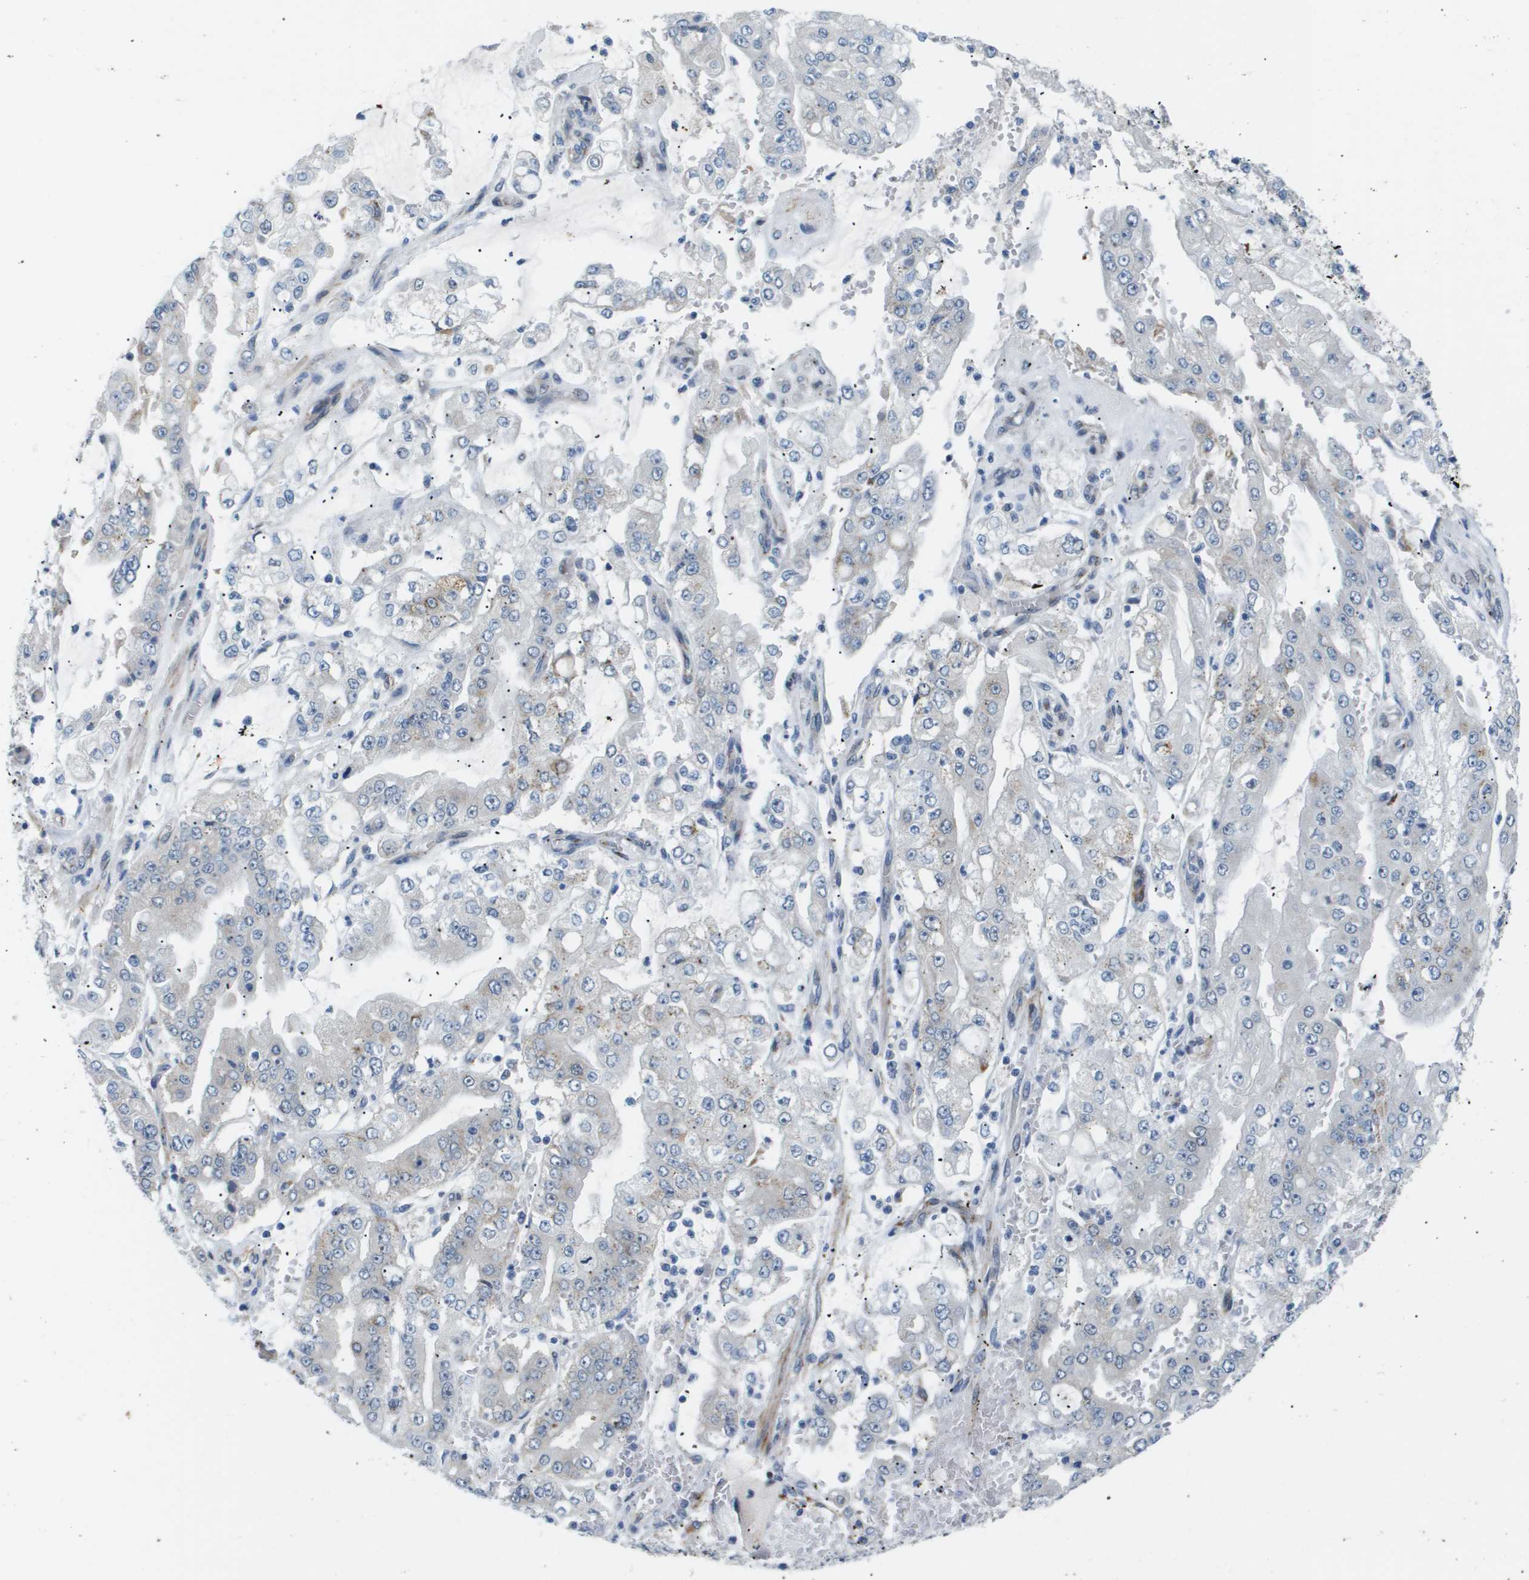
{"staining": {"intensity": "negative", "quantity": "none", "location": "none"}, "tissue": "stomach cancer", "cell_type": "Tumor cells", "image_type": "cancer", "snomed": [{"axis": "morphology", "description": "Adenocarcinoma, NOS"}, {"axis": "topography", "description": "Stomach"}], "caption": "Photomicrograph shows no significant protein positivity in tumor cells of stomach cancer.", "gene": "OTUD5", "patient": {"sex": "male", "age": 76}}